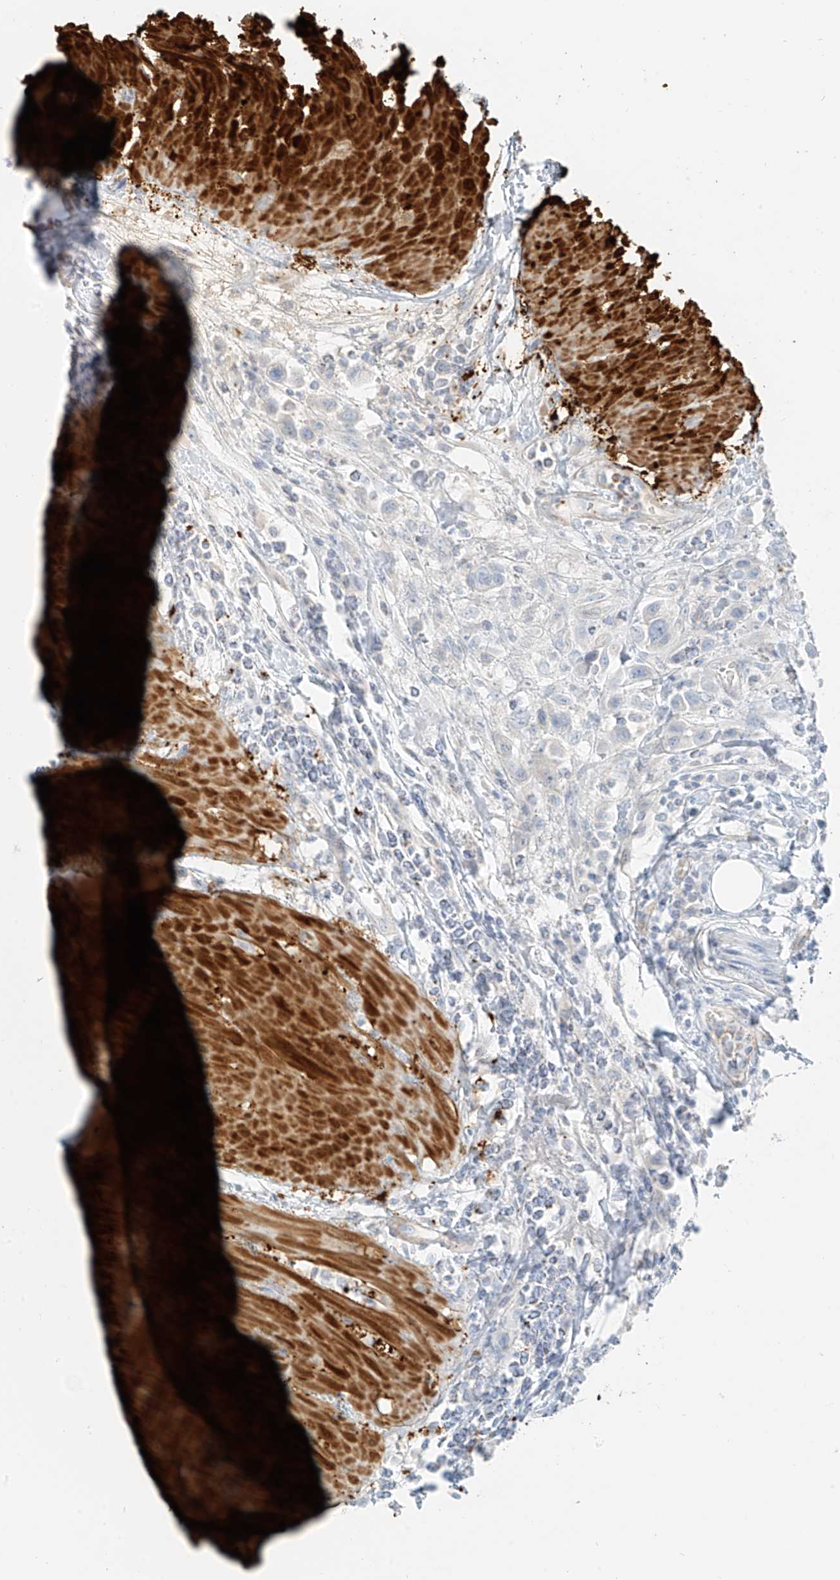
{"staining": {"intensity": "negative", "quantity": "none", "location": "none"}, "tissue": "urothelial cancer", "cell_type": "Tumor cells", "image_type": "cancer", "snomed": [{"axis": "morphology", "description": "Urothelial carcinoma, High grade"}, {"axis": "topography", "description": "Urinary bladder"}], "caption": "Immunohistochemical staining of urothelial cancer shows no significant positivity in tumor cells.", "gene": "SMCP", "patient": {"sex": "male", "age": 50}}